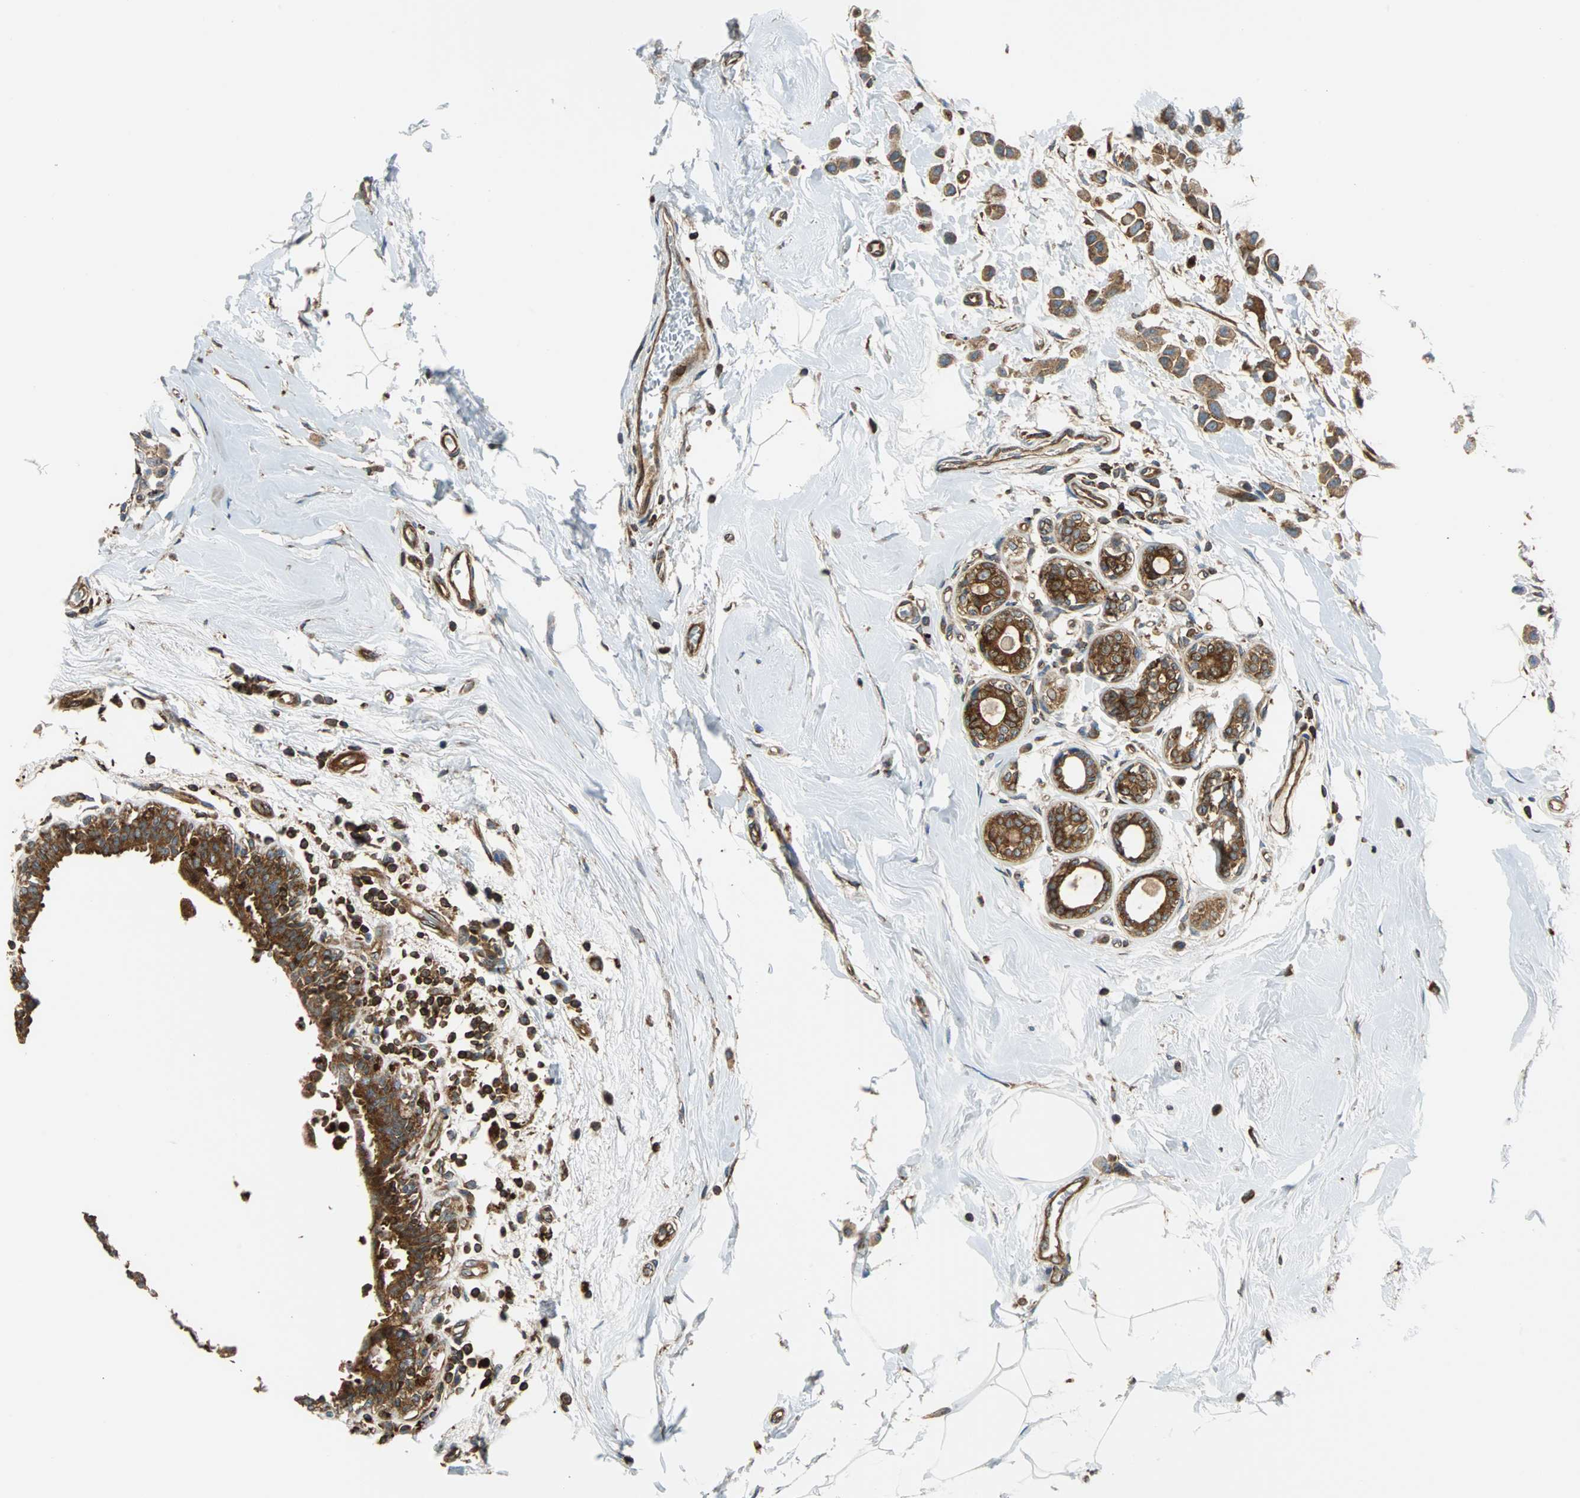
{"staining": {"intensity": "moderate", "quantity": ">75%", "location": "cytoplasmic/membranous"}, "tissue": "breast cancer", "cell_type": "Tumor cells", "image_type": "cancer", "snomed": [{"axis": "morphology", "description": "Lobular carcinoma"}, {"axis": "topography", "description": "Breast"}], "caption": "Brown immunohistochemical staining in human lobular carcinoma (breast) reveals moderate cytoplasmic/membranous positivity in approximately >75% of tumor cells. (IHC, brightfield microscopy, high magnification).", "gene": "RELA", "patient": {"sex": "female", "age": 51}}